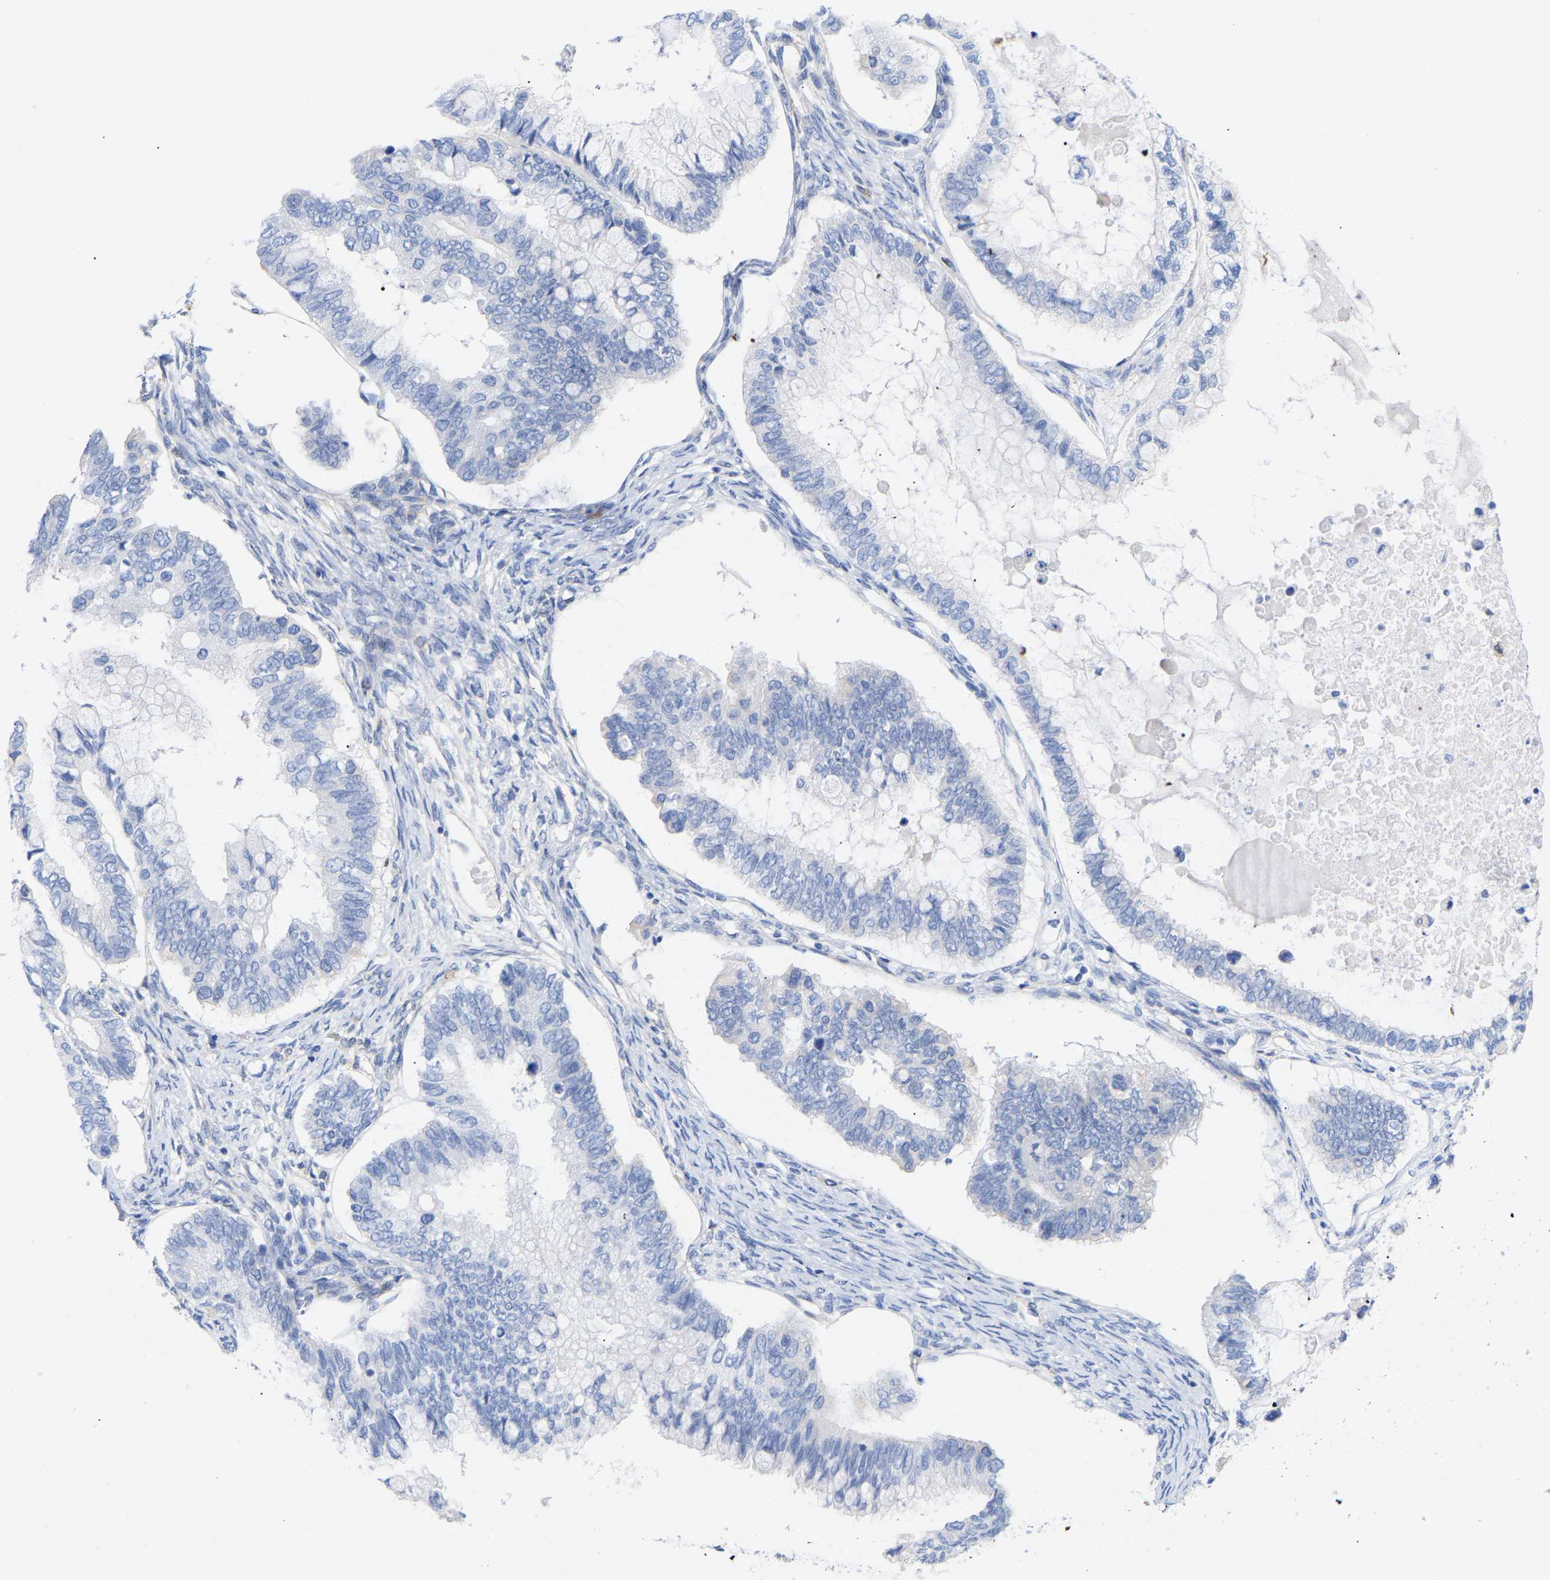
{"staining": {"intensity": "negative", "quantity": "none", "location": "none"}, "tissue": "ovarian cancer", "cell_type": "Tumor cells", "image_type": "cancer", "snomed": [{"axis": "morphology", "description": "Cystadenocarcinoma, mucinous, NOS"}, {"axis": "topography", "description": "Ovary"}], "caption": "Tumor cells show no significant expression in ovarian cancer.", "gene": "AMPH", "patient": {"sex": "female", "age": 80}}